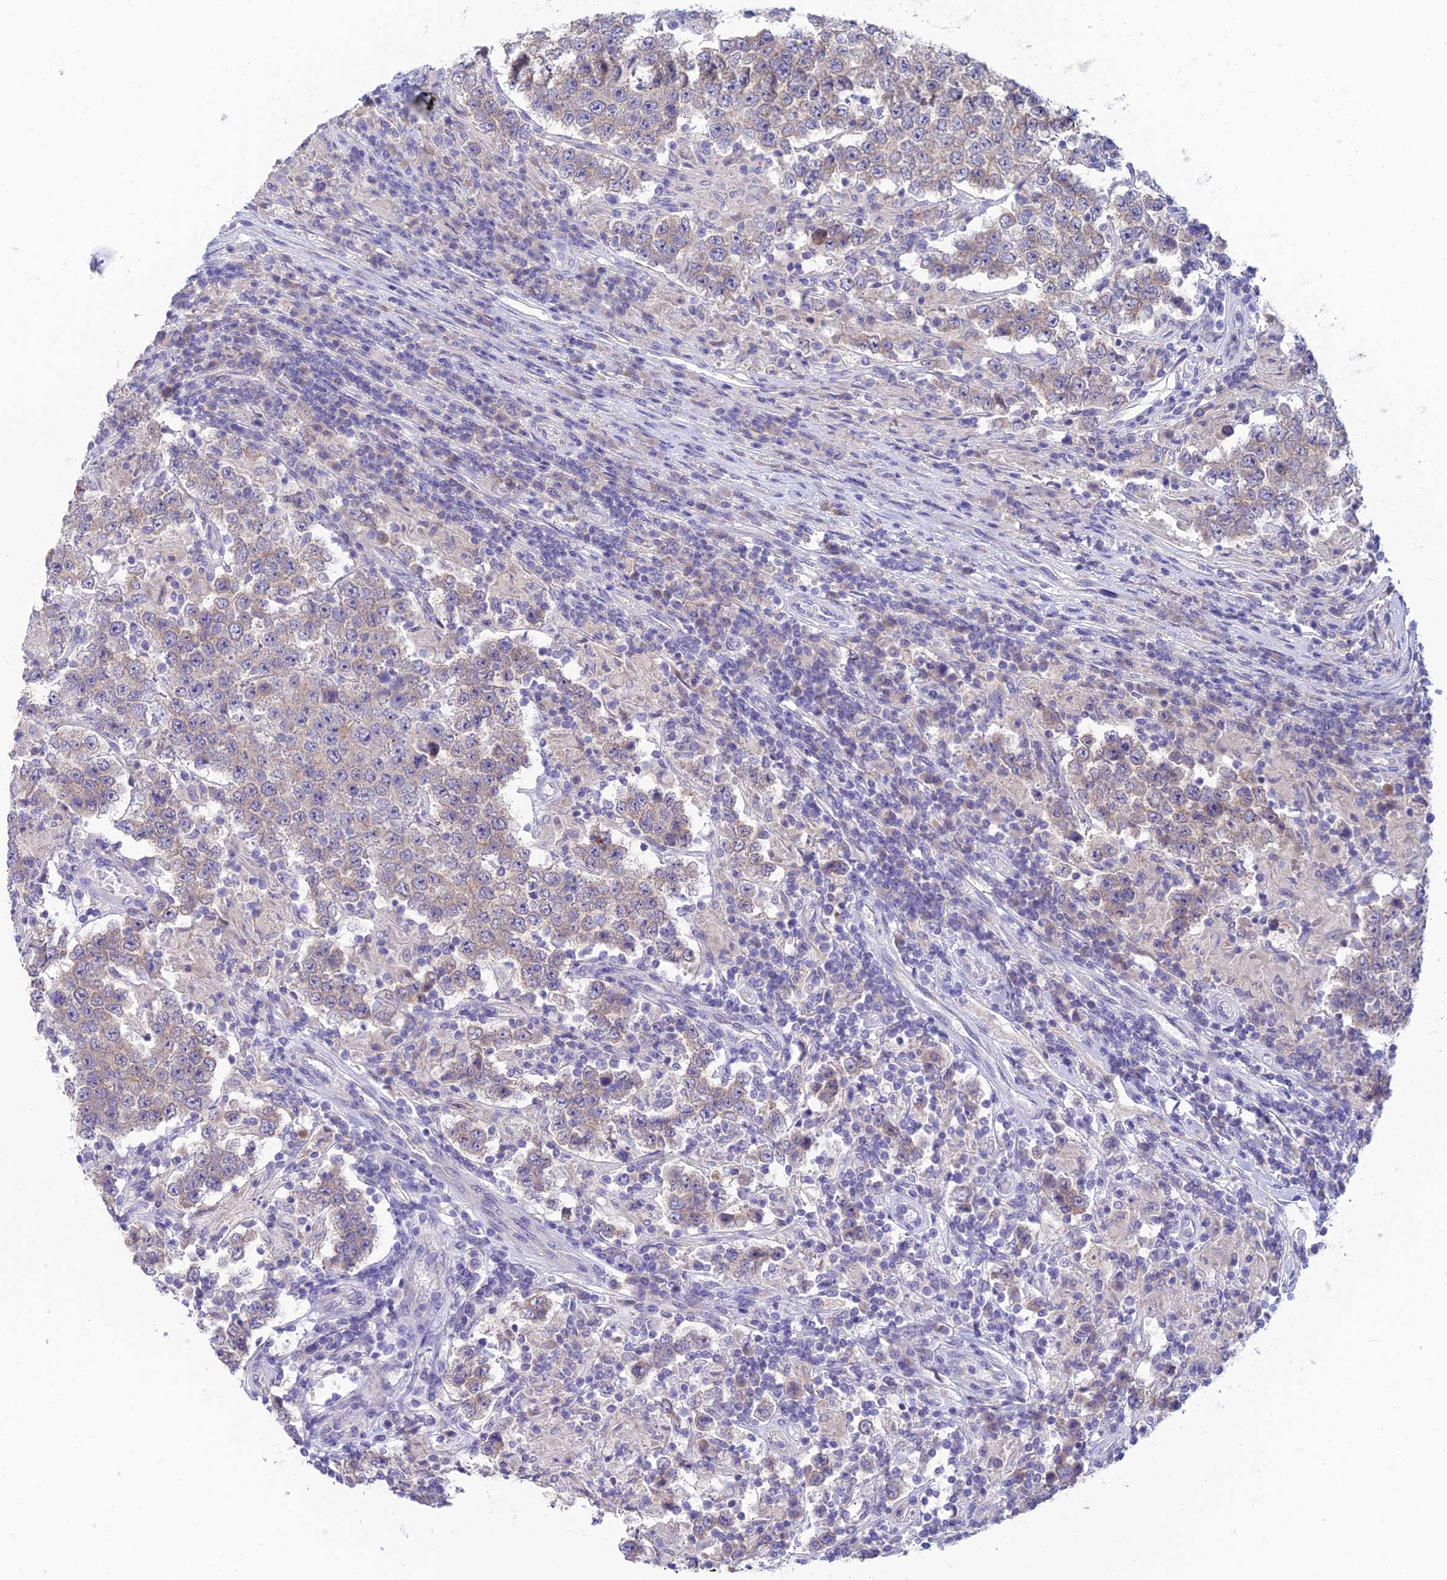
{"staining": {"intensity": "weak", "quantity": "25%-75%", "location": "cytoplasmic/membranous"}, "tissue": "testis cancer", "cell_type": "Tumor cells", "image_type": "cancer", "snomed": [{"axis": "morphology", "description": "Normal tissue, NOS"}, {"axis": "morphology", "description": "Urothelial carcinoma, High grade"}, {"axis": "morphology", "description": "Seminoma, NOS"}, {"axis": "morphology", "description": "Carcinoma, Embryonal, NOS"}, {"axis": "topography", "description": "Urinary bladder"}, {"axis": "topography", "description": "Testis"}], "caption": "A low amount of weak cytoplasmic/membranous positivity is identified in about 25%-75% of tumor cells in testis cancer (embryonal carcinoma) tissue.", "gene": "XPO7", "patient": {"sex": "male", "age": 41}}